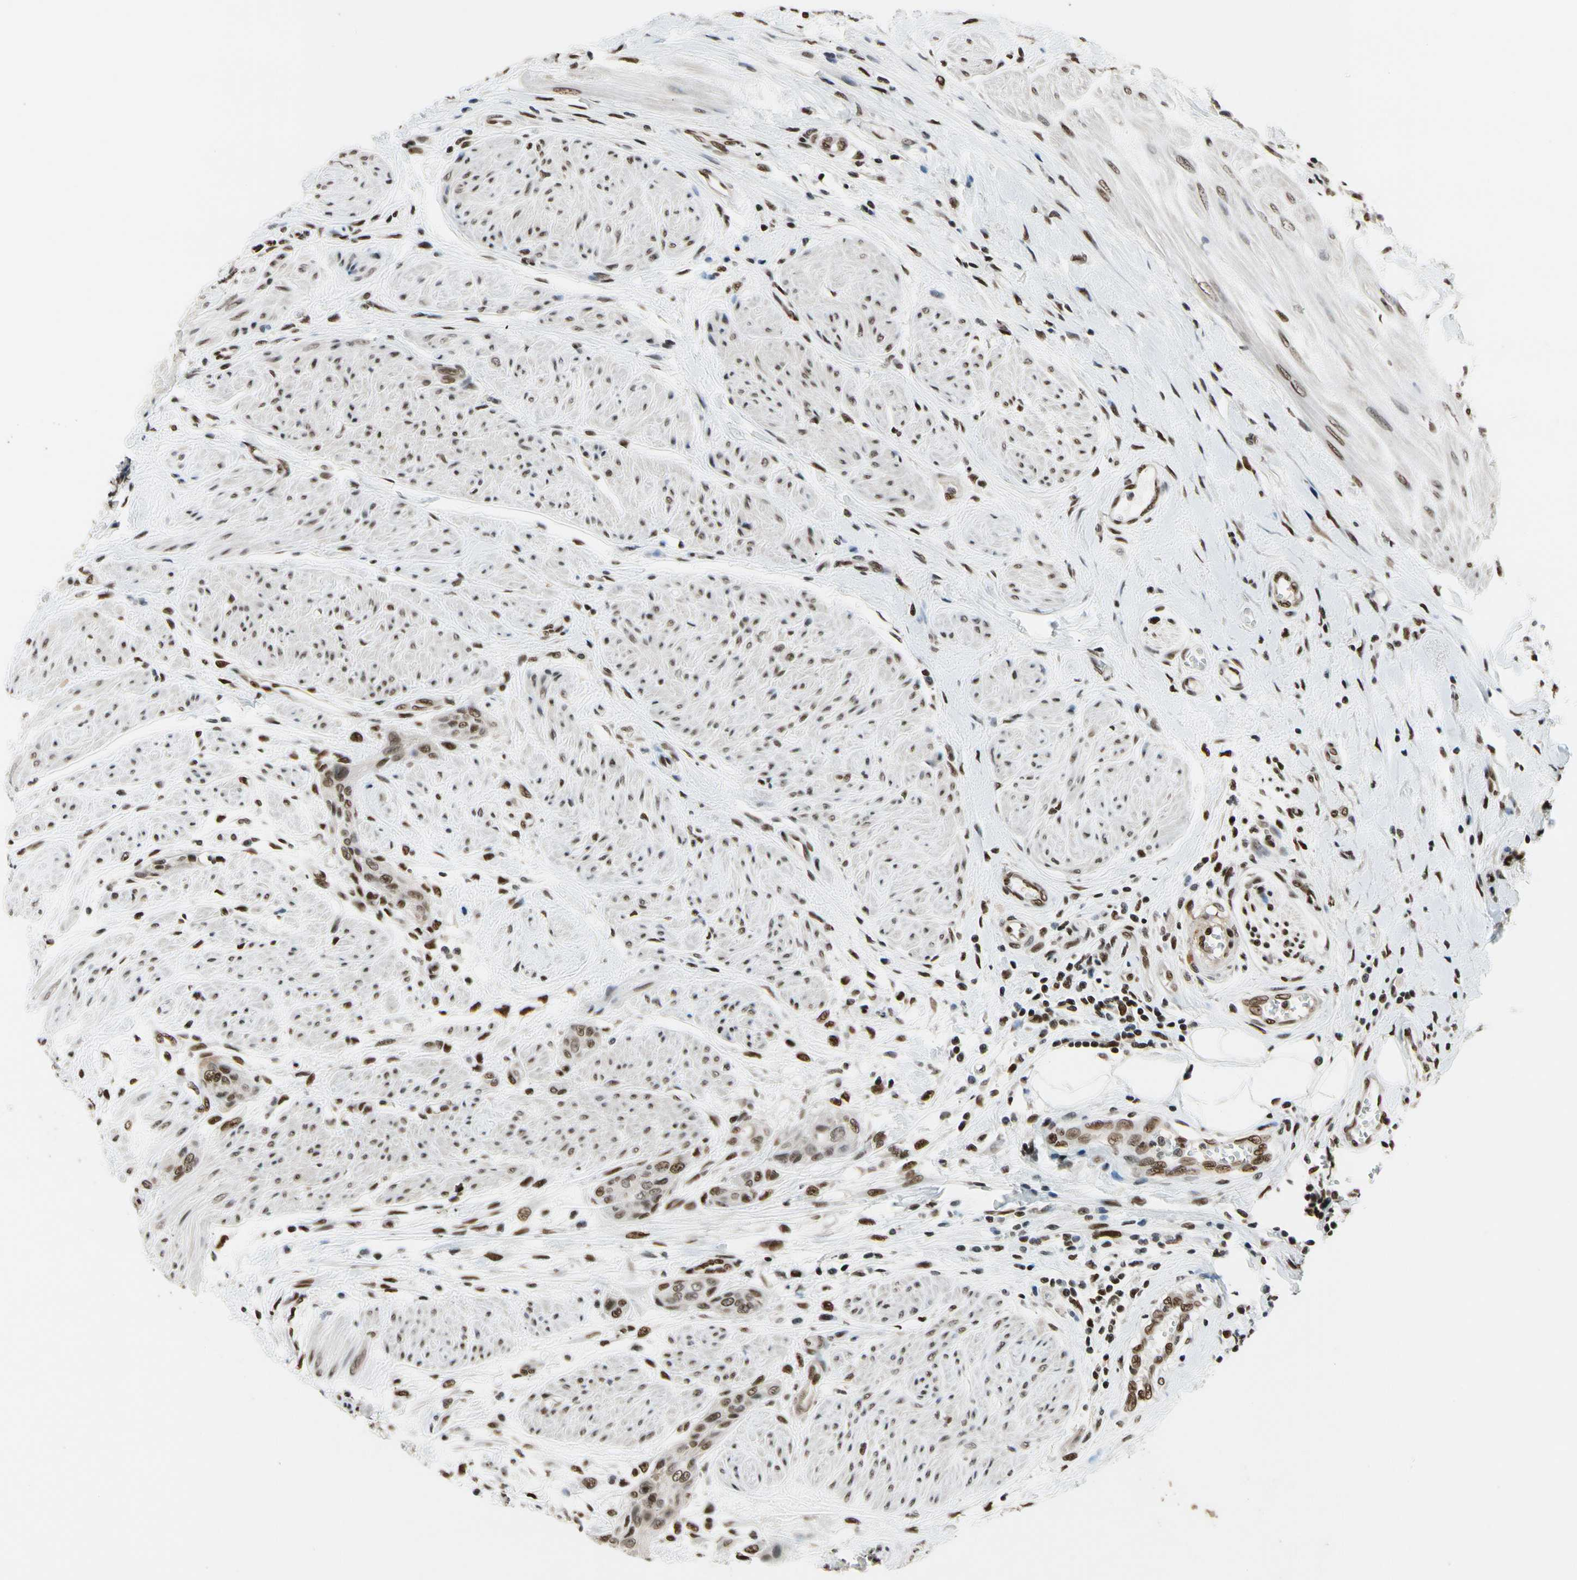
{"staining": {"intensity": "strong", "quantity": ">75%", "location": "nuclear"}, "tissue": "urothelial cancer", "cell_type": "Tumor cells", "image_type": "cancer", "snomed": [{"axis": "morphology", "description": "Urothelial carcinoma, High grade"}, {"axis": "topography", "description": "Urinary bladder"}], "caption": "Protein expression analysis of urothelial carcinoma (high-grade) demonstrates strong nuclear positivity in approximately >75% of tumor cells.", "gene": "RECQL", "patient": {"sex": "male", "age": 35}}